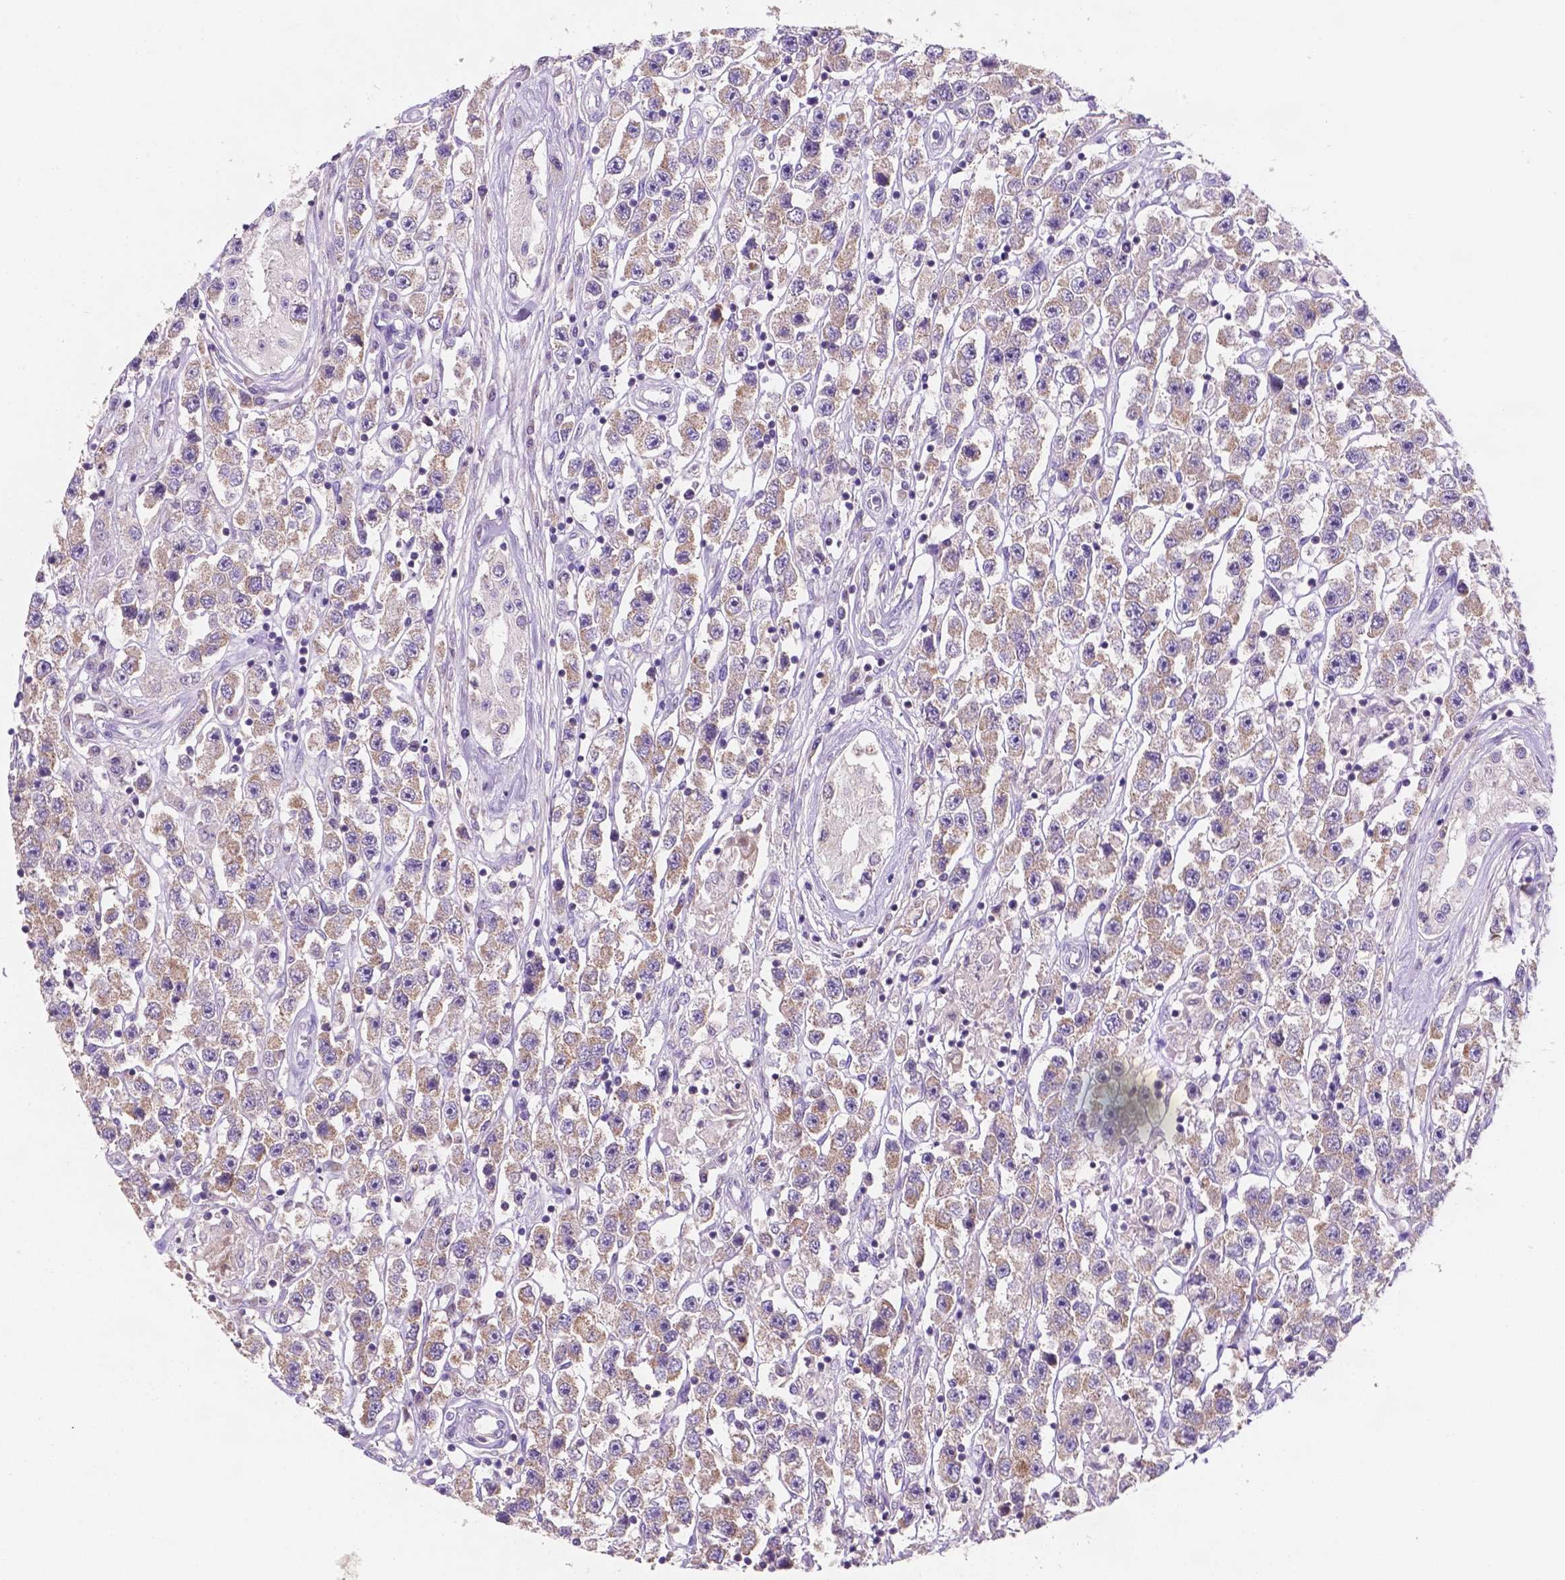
{"staining": {"intensity": "weak", "quantity": "25%-75%", "location": "cytoplasmic/membranous"}, "tissue": "testis cancer", "cell_type": "Tumor cells", "image_type": "cancer", "snomed": [{"axis": "morphology", "description": "Seminoma, NOS"}, {"axis": "topography", "description": "Testis"}], "caption": "Testis cancer stained with a brown dye demonstrates weak cytoplasmic/membranous positive expression in approximately 25%-75% of tumor cells.", "gene": "MKRN2OS", "patient": {"sex": "male", "age": 45}}